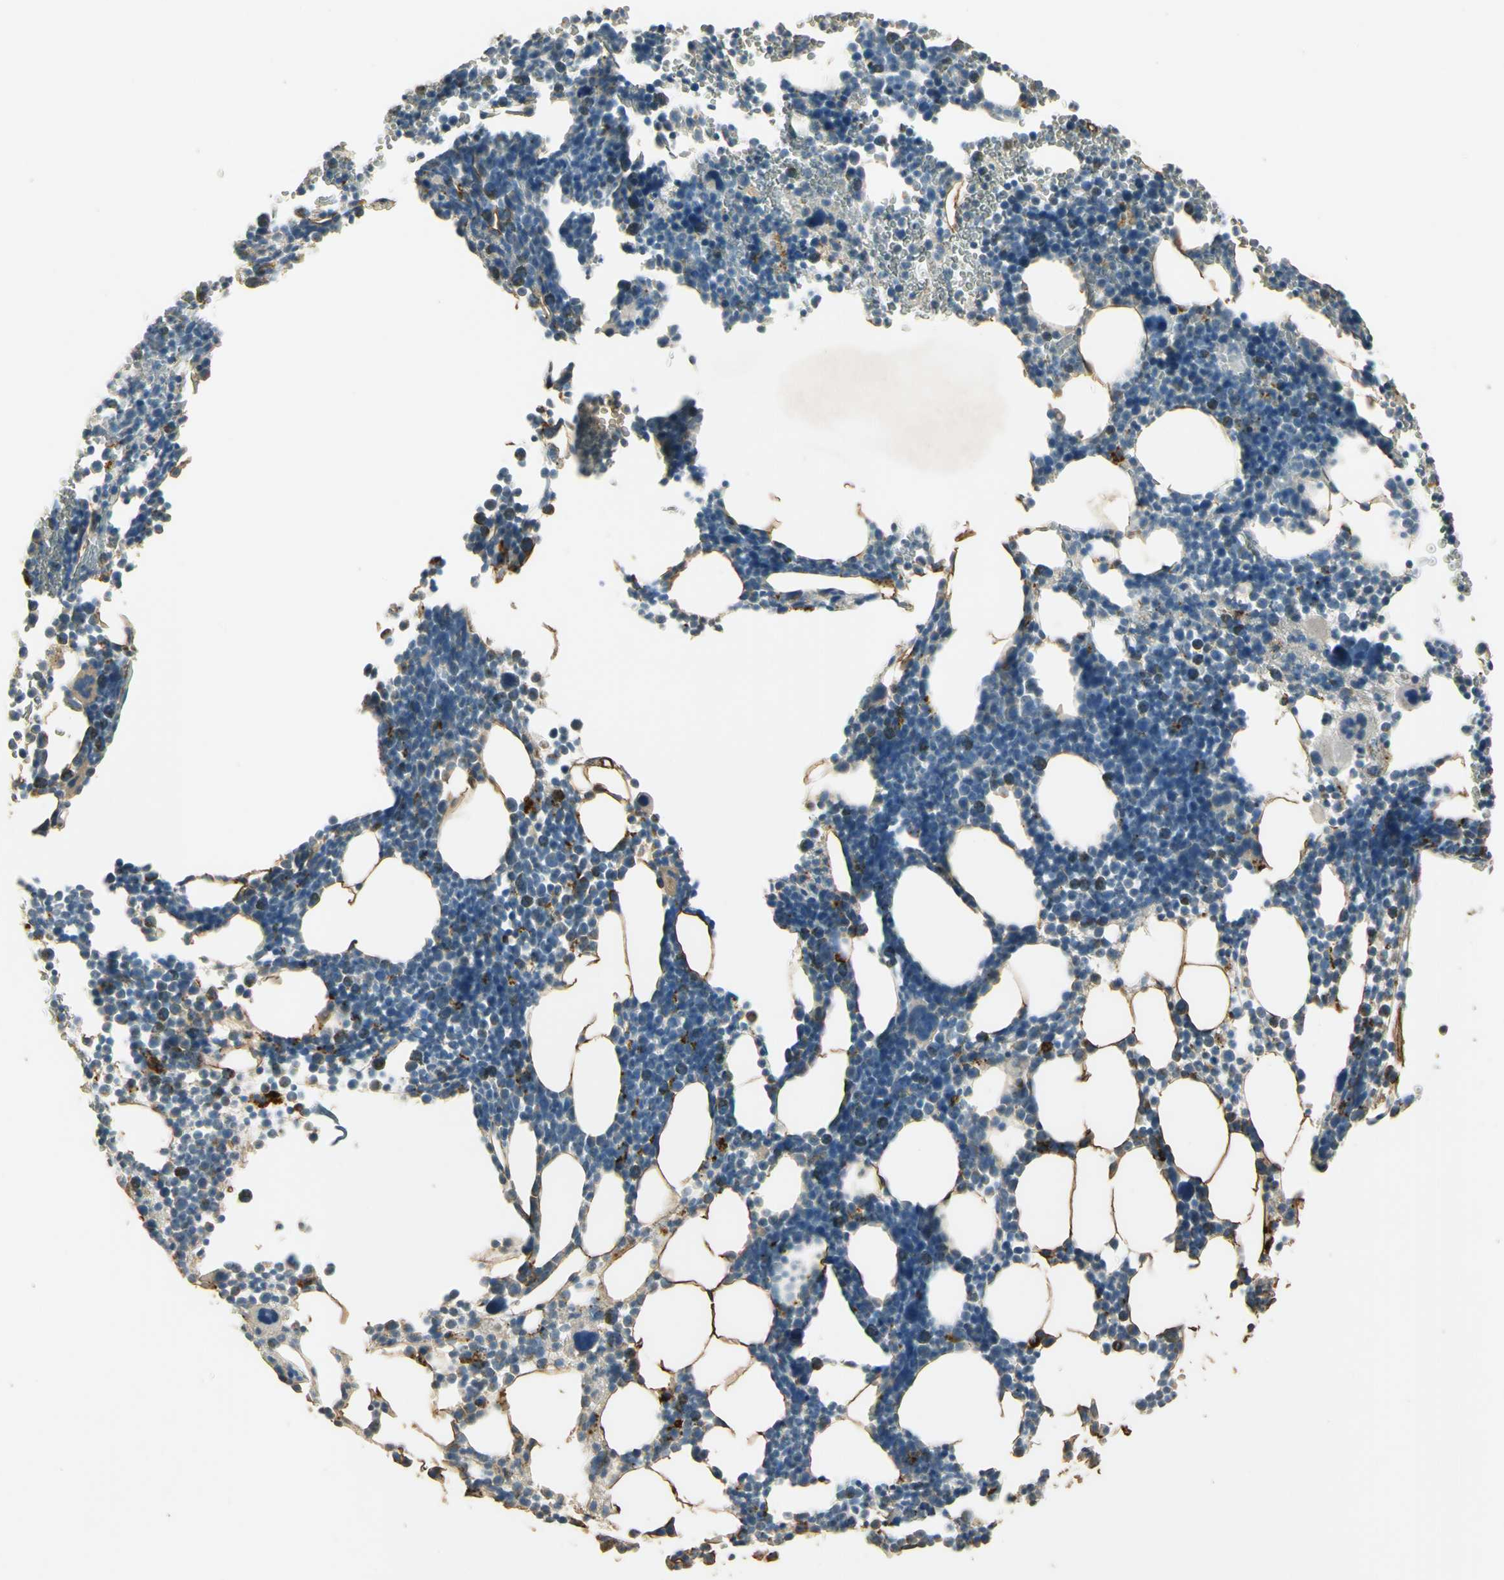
{"staining": {"intensity": "negative", "quantity": "none", "location": "none"}, "tissue": "bone marrow", "cell_type": "Hematopoietic cells", "image_type": "normal", "snomed": [{"axis": "morphology", "description": "Normal tissue, NOS"}, {"axis": "topography", "description": "Bone marrow"}], "caption": "An immunohistochemistry (IHC) histopathology image of normal bone marrow is shown. There is no staining in hematopoietic cells of bone marrow.", "gene": "ARHGEF17", "patient": {"sex": "female", "age": 68}}